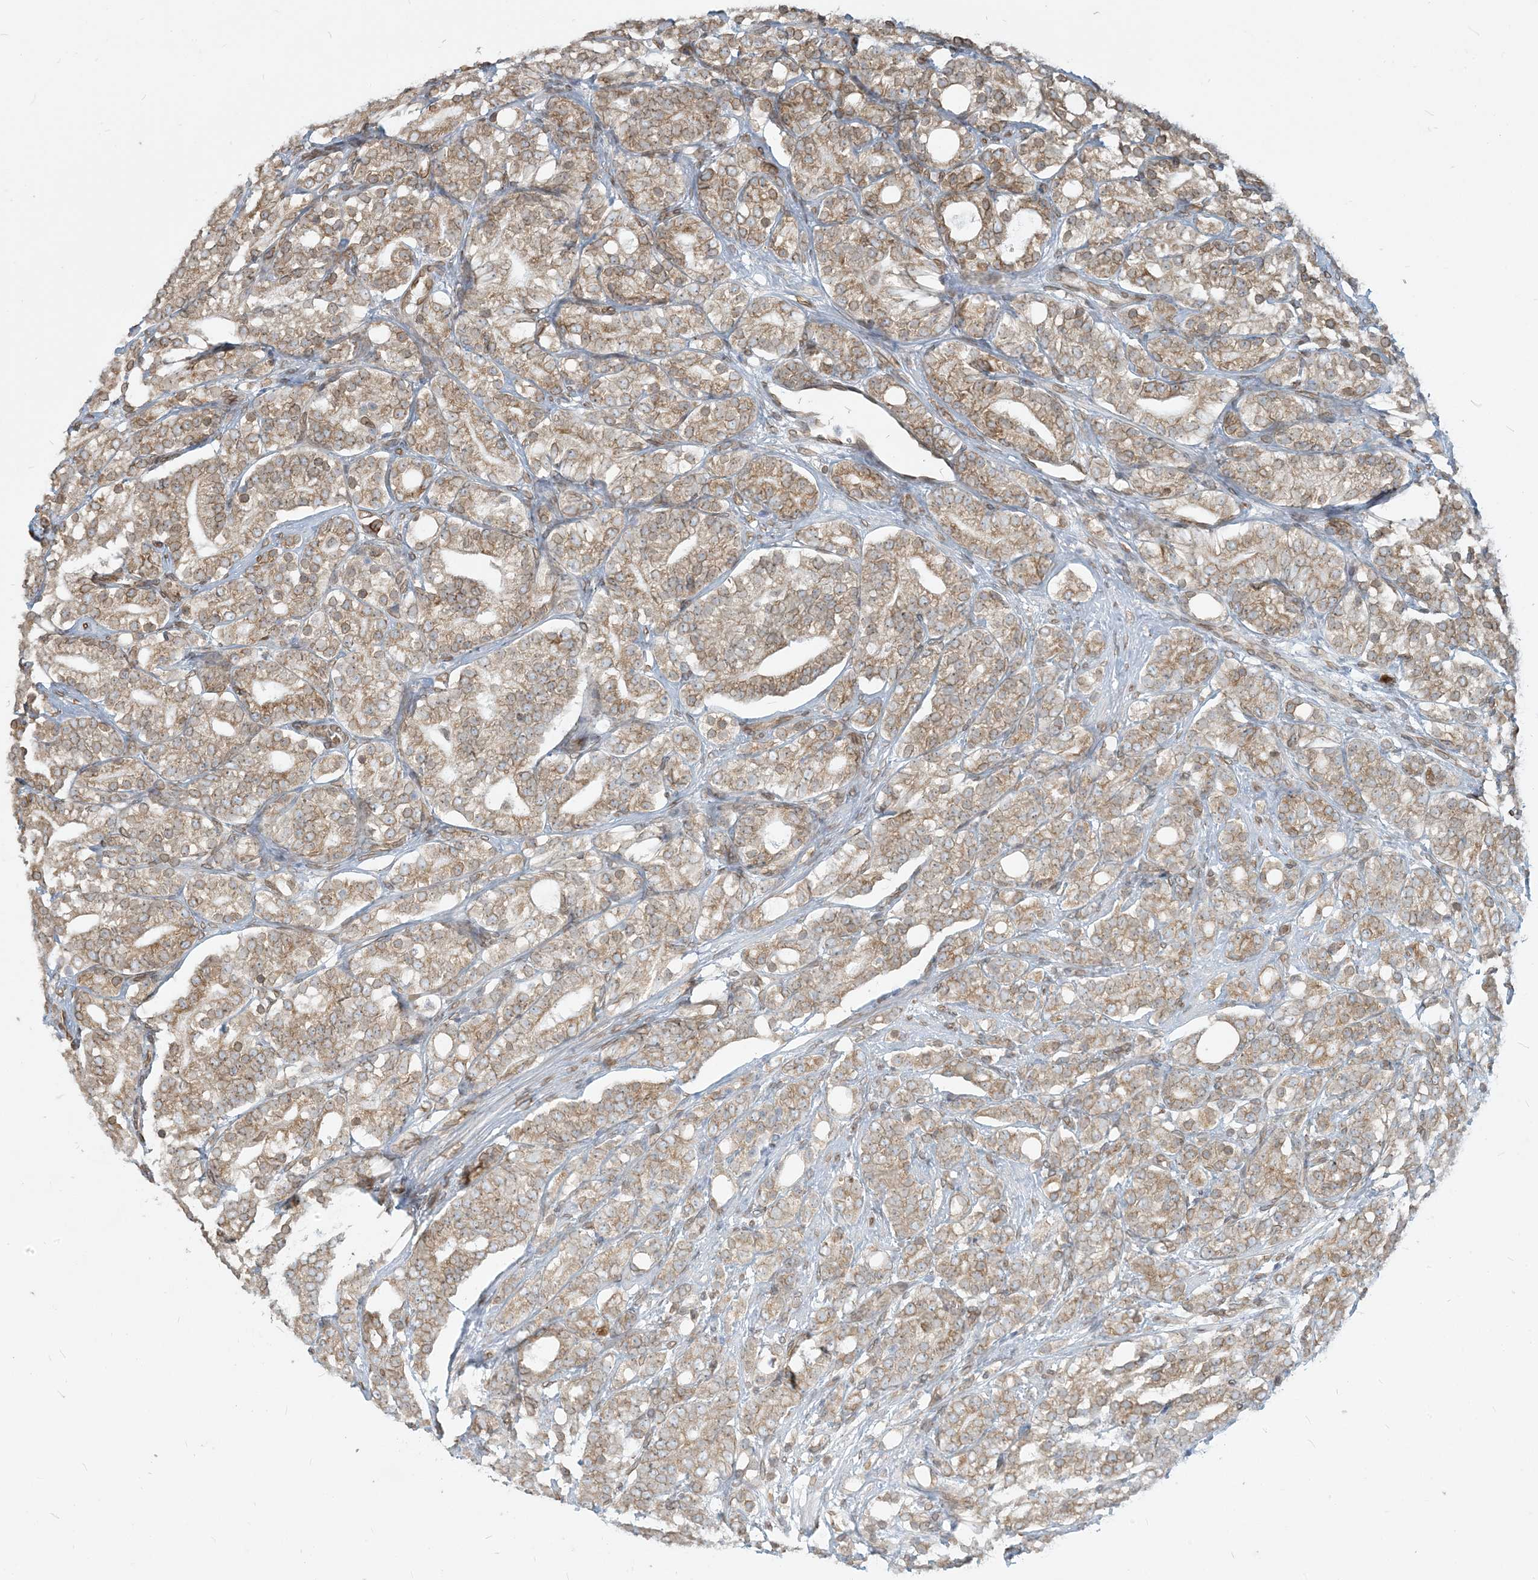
{"staining": {"intensity": "weak", "quantity": ">75%", "location": "cytoplasmic/membranous"}, "tissue": "prostate cancer", "cell_type": "Tumor cells", "image_type": "cancer", "snomed": [{"axis": "morphology", "description": "Adenocarcinoma, High grade"}, {"axis": "topography", "description": "Prostate"}], "caption": "Human prostate cancer (adenocarcinoma (high-grade)) stained for a protein (brown) displays weak cytoplasmic/membranous positive expression in approximately >75% of tumor cells.", "gene": "WWP1", "patient": {"sex": "male", "age": 57}}